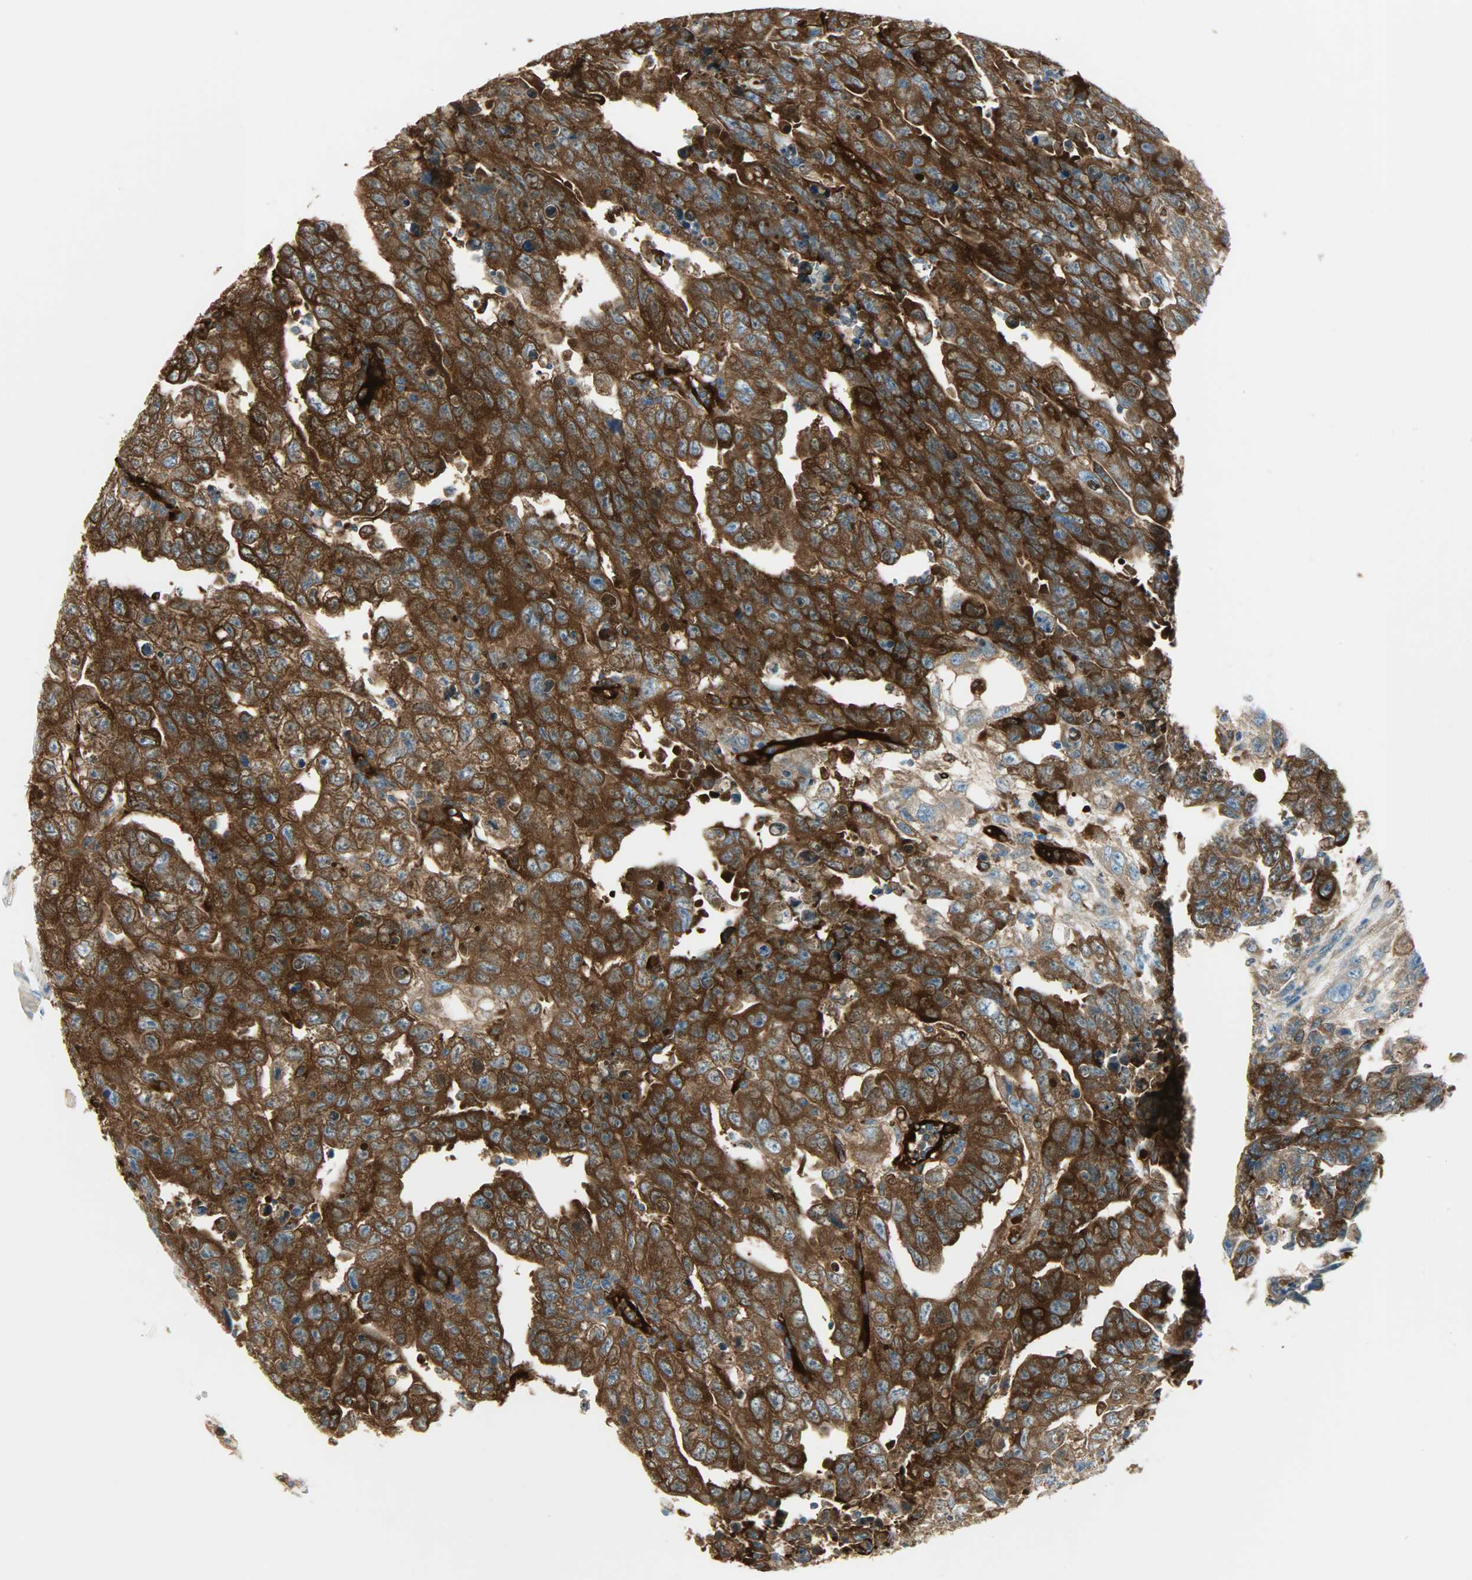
{"staining": {"intensity": "strong", "quantity": ">75%", "location": "cytoplasmic/membranous"}, "tissue": "testis cancer", "cell_type": "Tumor cells", "image_type": "cancer", "snomed": [{"axis": "morphology", "description": "Carcinoma, Embryonal, NOS"}, {"axis": "topography", "description": "Testis"}], "caption": "About >75% of tumor cells in testis embryonal carcinoma show strong cytoplasmic/membranous protein staining as visualized by brown immunohistochemical staining.", "gene": "WARS1", "patient": {"sex": "male", "age": 28}}